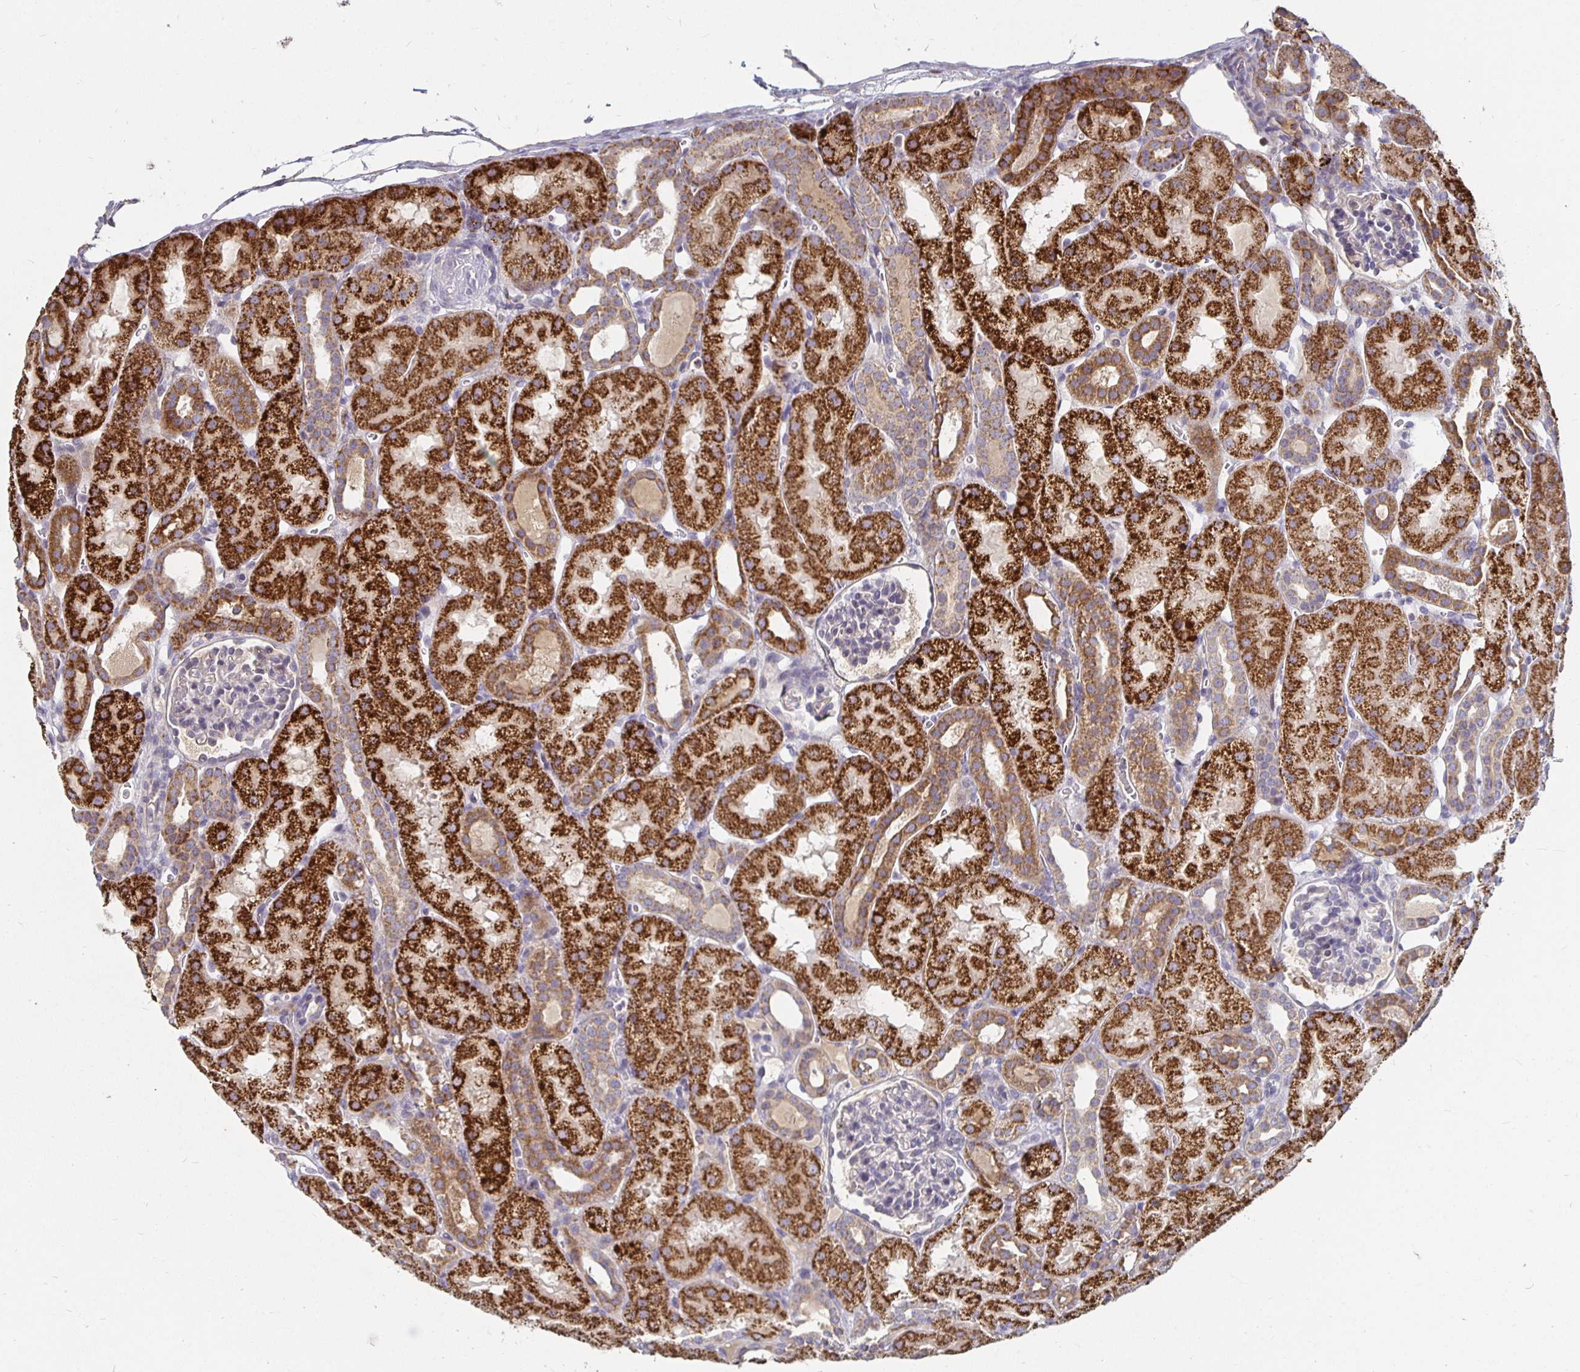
{"staining": {"intensity": "negative", "quantity": "none", "location": "none"}, "tissue": "kidney", "cell_type": "Cells in glomeruli", "image_type": "normal", "snomed": [{"axis": "morphology", "description": "Normal tissue, NOS"}, {"axis": "topography", "description": "Kidney"}], "caption": "A high-resolution micrograph shows IHC staining of normal kidney, which demonstrates no significant staining in cells in glomeruli.", "gene": "RNF144B", "patient": {"sex": "male", "age": 2}}